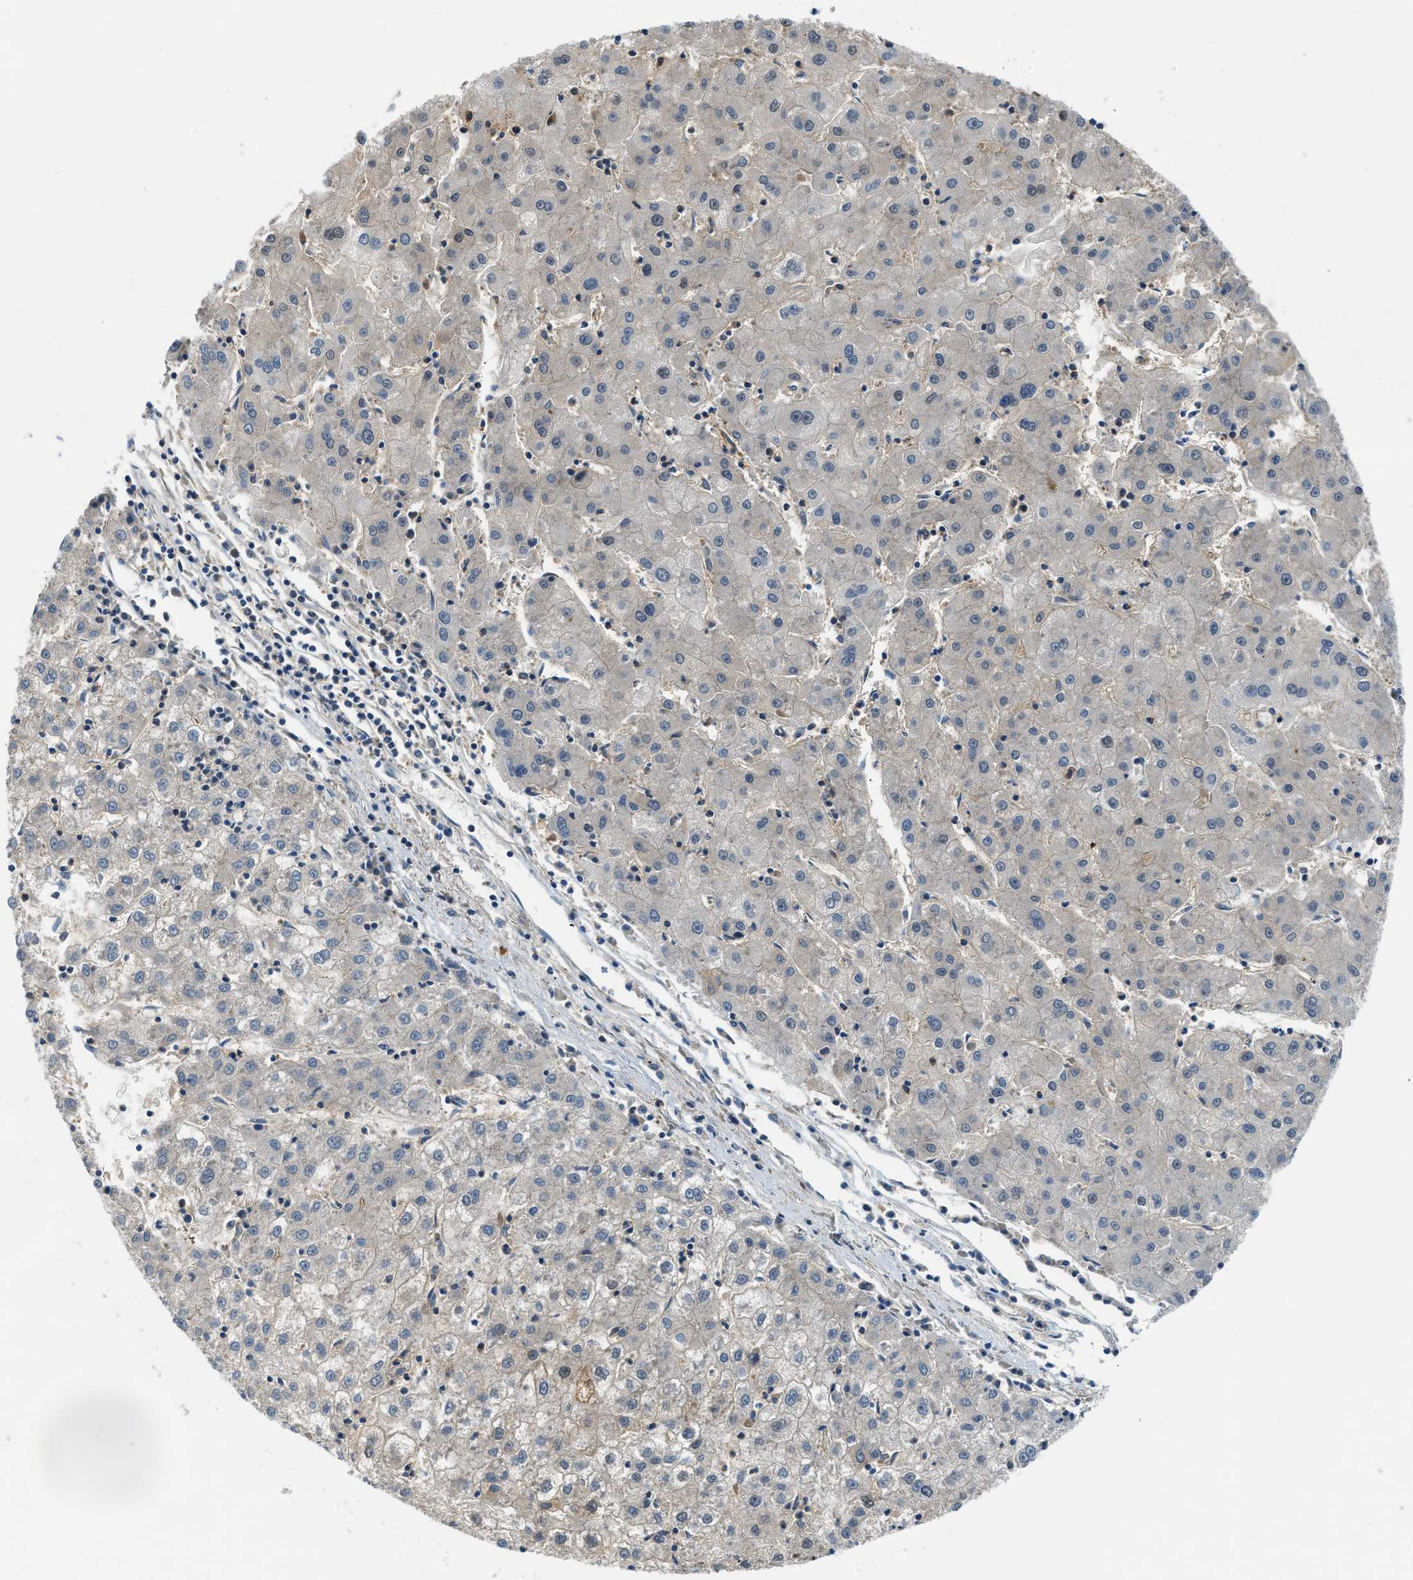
{"staining": {"intensity": "weak", "quantity": "<25%", "location": "nuclear"}, "tissue": "liver cancer", "cell_type": "Tumor cells", "image_type": "cancer", "snomed": [{"axis": "morphology", "description": "Carcinoma, Hepatocellular, NOS"}, {"axis": "topography", "description": "Liver"}], "caption": "DAB (3,3'-diaminobenzidine) immunohistochemical staining of liver hepatocellular carcinoma exhibits no significant expression in tumor cells.", "gene": "CBLB", "patient": {"sex": "male", "age": 72}}